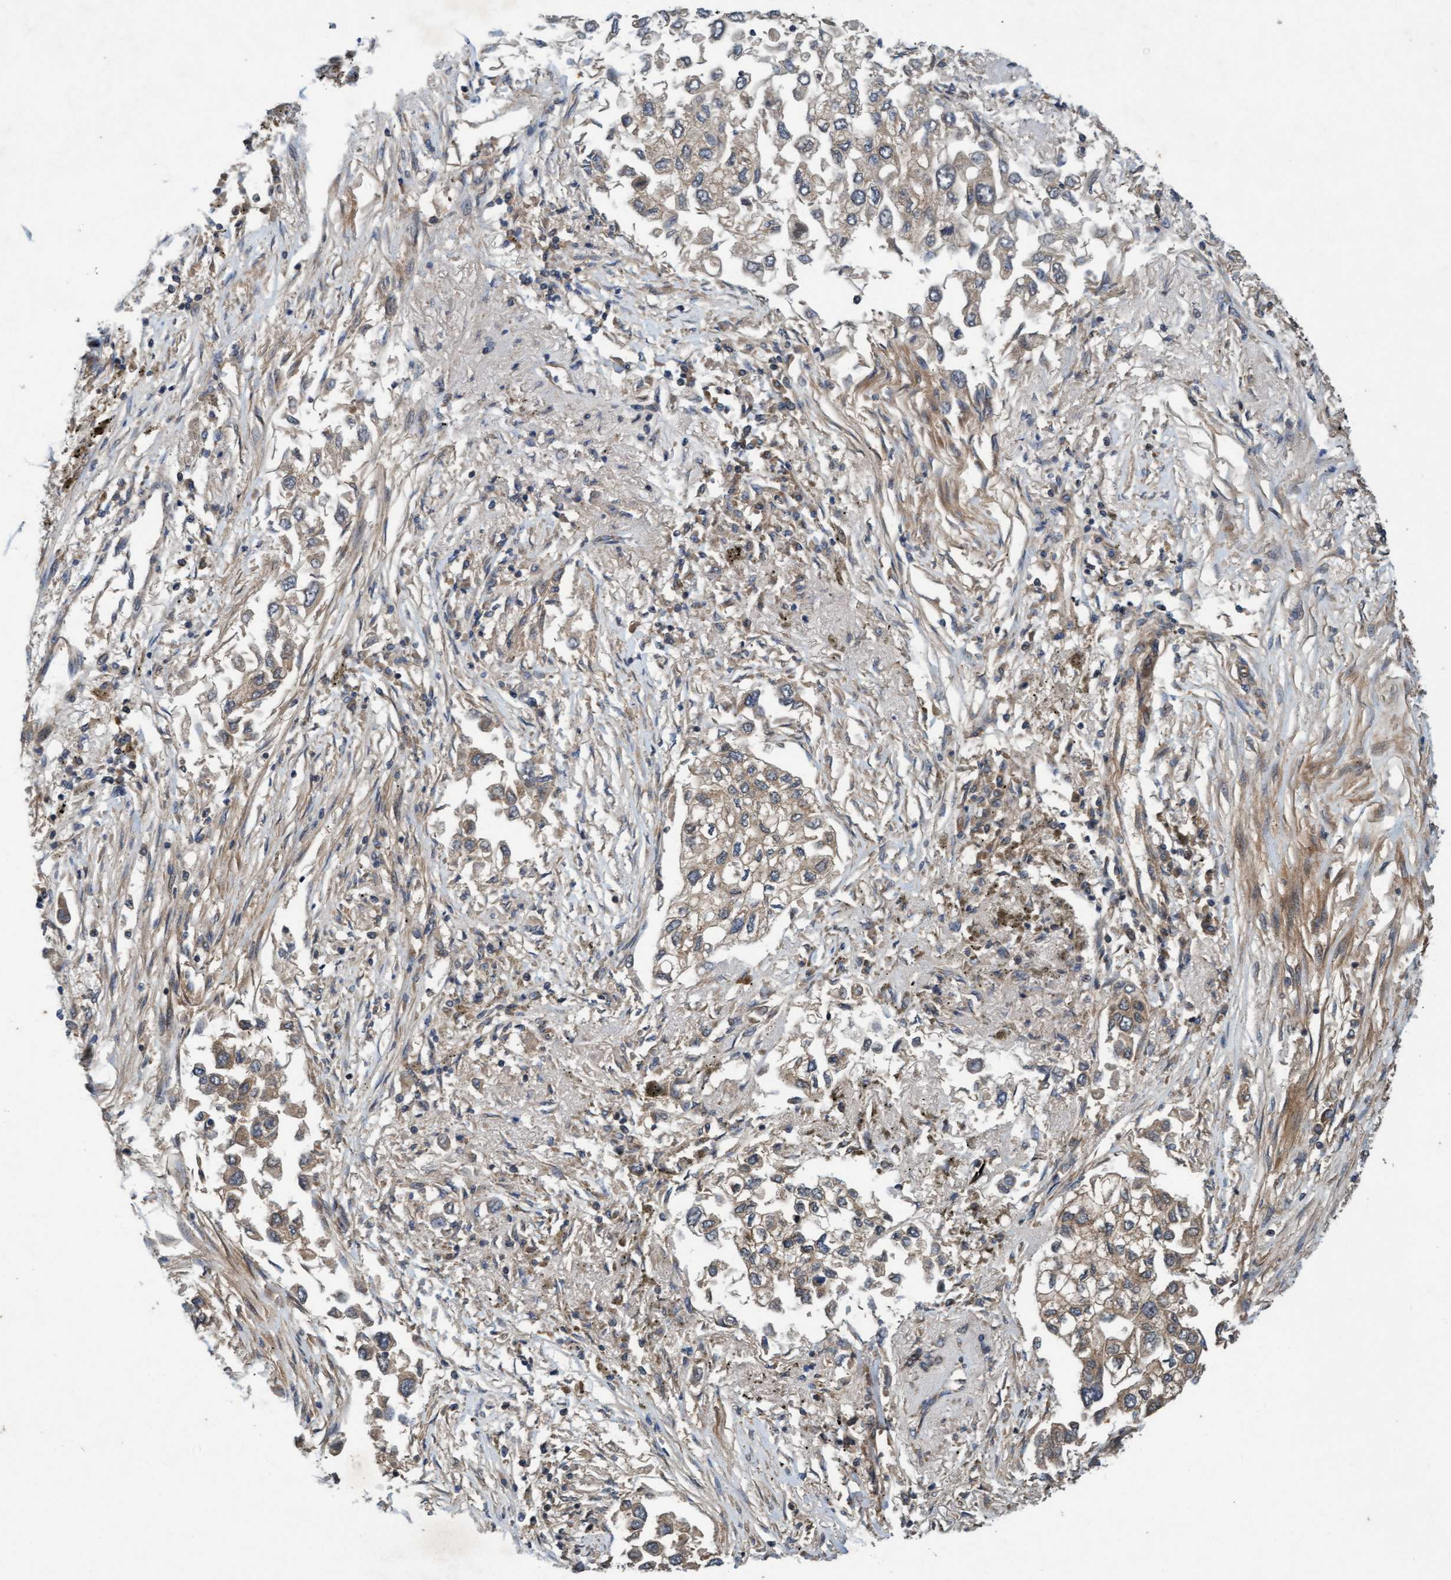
{"staining": {"intensity": "weak", "quantity": ">75%", "location": "cytoplasmic/membranous"}, "tissue": "lung cancer", "cell_type": "Tumor cells", "image_type": "cancer", "snomed": [{"axis": "morphology", "description": "Inflammation, NOS"}, {"axis": "morphology", "description": "Adenocarcinoma, NOS"}, {"axis": "topography", "description": "Lung"}], "caption": "A high-resolution image shows immunohistochemistry (IHC) staining of adenocarcinoma (lung), which reveals weak cytoplasmic/membranous positivity in about >75% of tumor cells.", "gene": "MLXIP", "patient": {"sex": "male", "age": 63}}